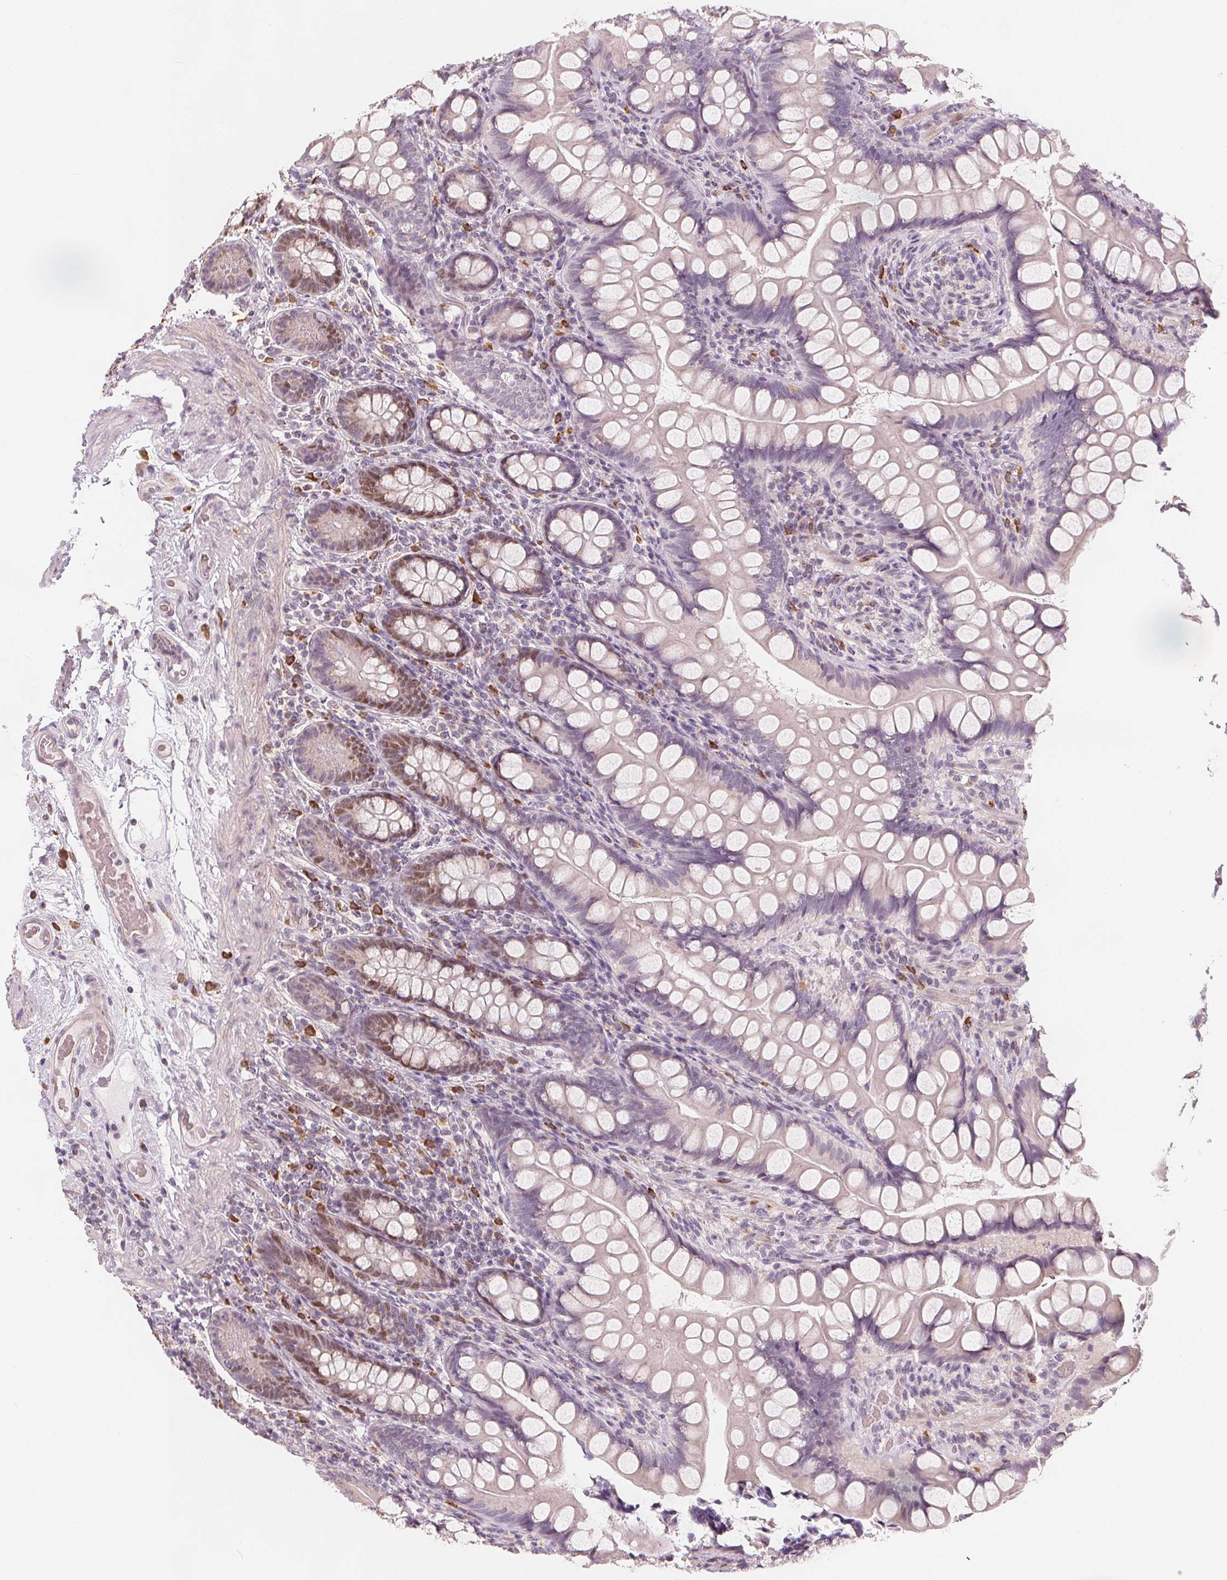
{"staining": {"intensity": "moderate", "quantity": "<25%", "location": "nuclear"}, "tissue": "small intestine", "cell_type": "Glandular cells", "image_type": "normal", "snomed": [{"axis": "morphology", "description": "Normal tissue, NOS"}, {"axis": "topography", "description": "Small intestine"}], "caption": "The histopathology image shows staining of unremarkable small intestine, revealing moderate nuclear protein positivity (brown color) within glandular cells. The protein is shown in brown color, while the nuclei are stained blue.", "gene": "TIPIN", "patient": {"sex": "male", "age": 70}}